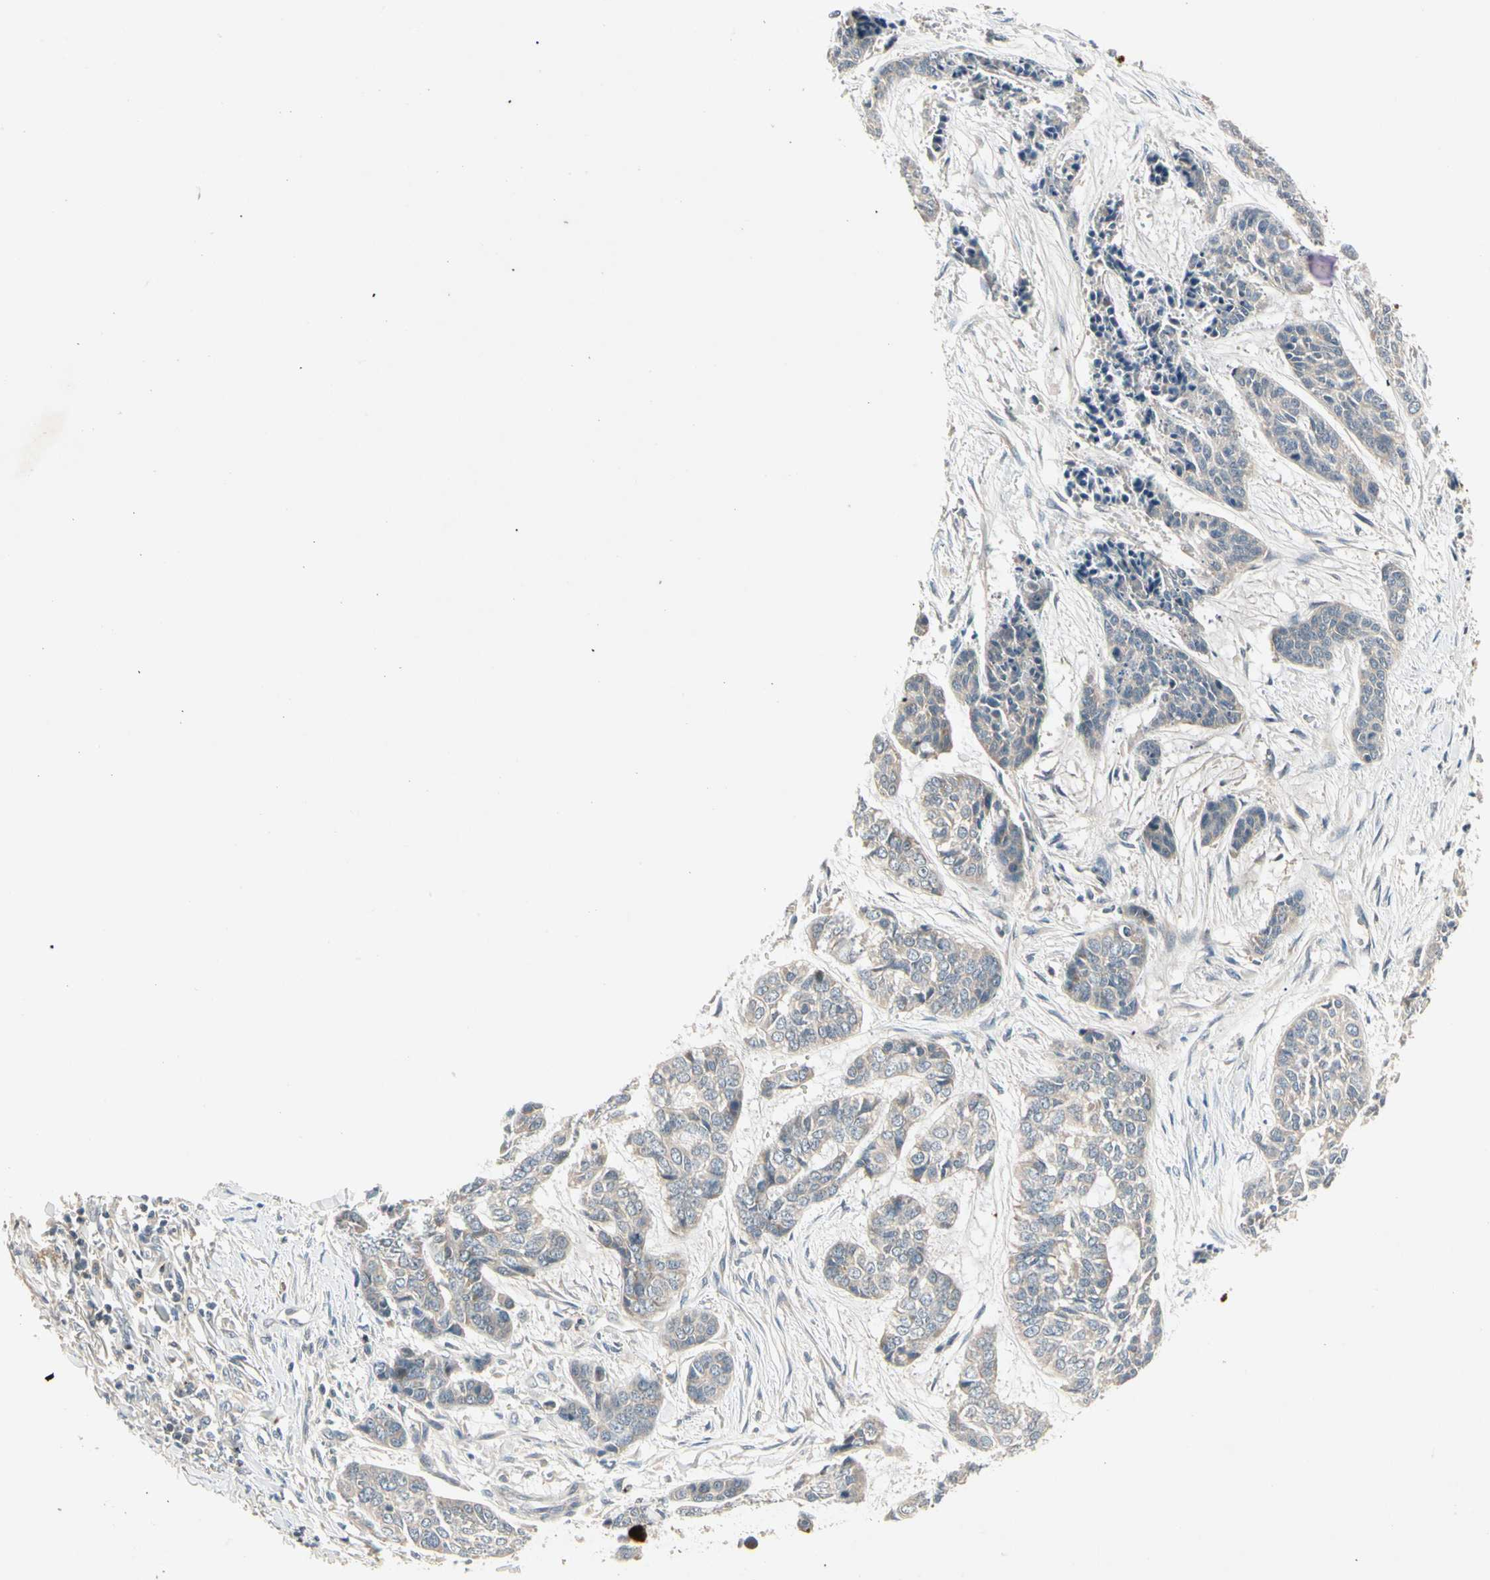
{"staining": {"intensity": "weak", "quantity": "25%-75%", "location": "cytoplasmic/membranous"}, "tissue": "skin cancer", "cell_type": "Tumor cells", "image_type": "cancer", "snomed": [{"axis": "morphology", "description": "Basal cell carcinoma"}, {"axis": "topography", "description": "Skin"}], "caption": "The immunohistochemical stain labels weak cytoplasmic/membranous expression in tumor cells of basal cell carcinoma (skin) tissue. Nuclei are stained in blue.", "gene": "CCL4", "patient": {"sex": "female", "age": 64}}